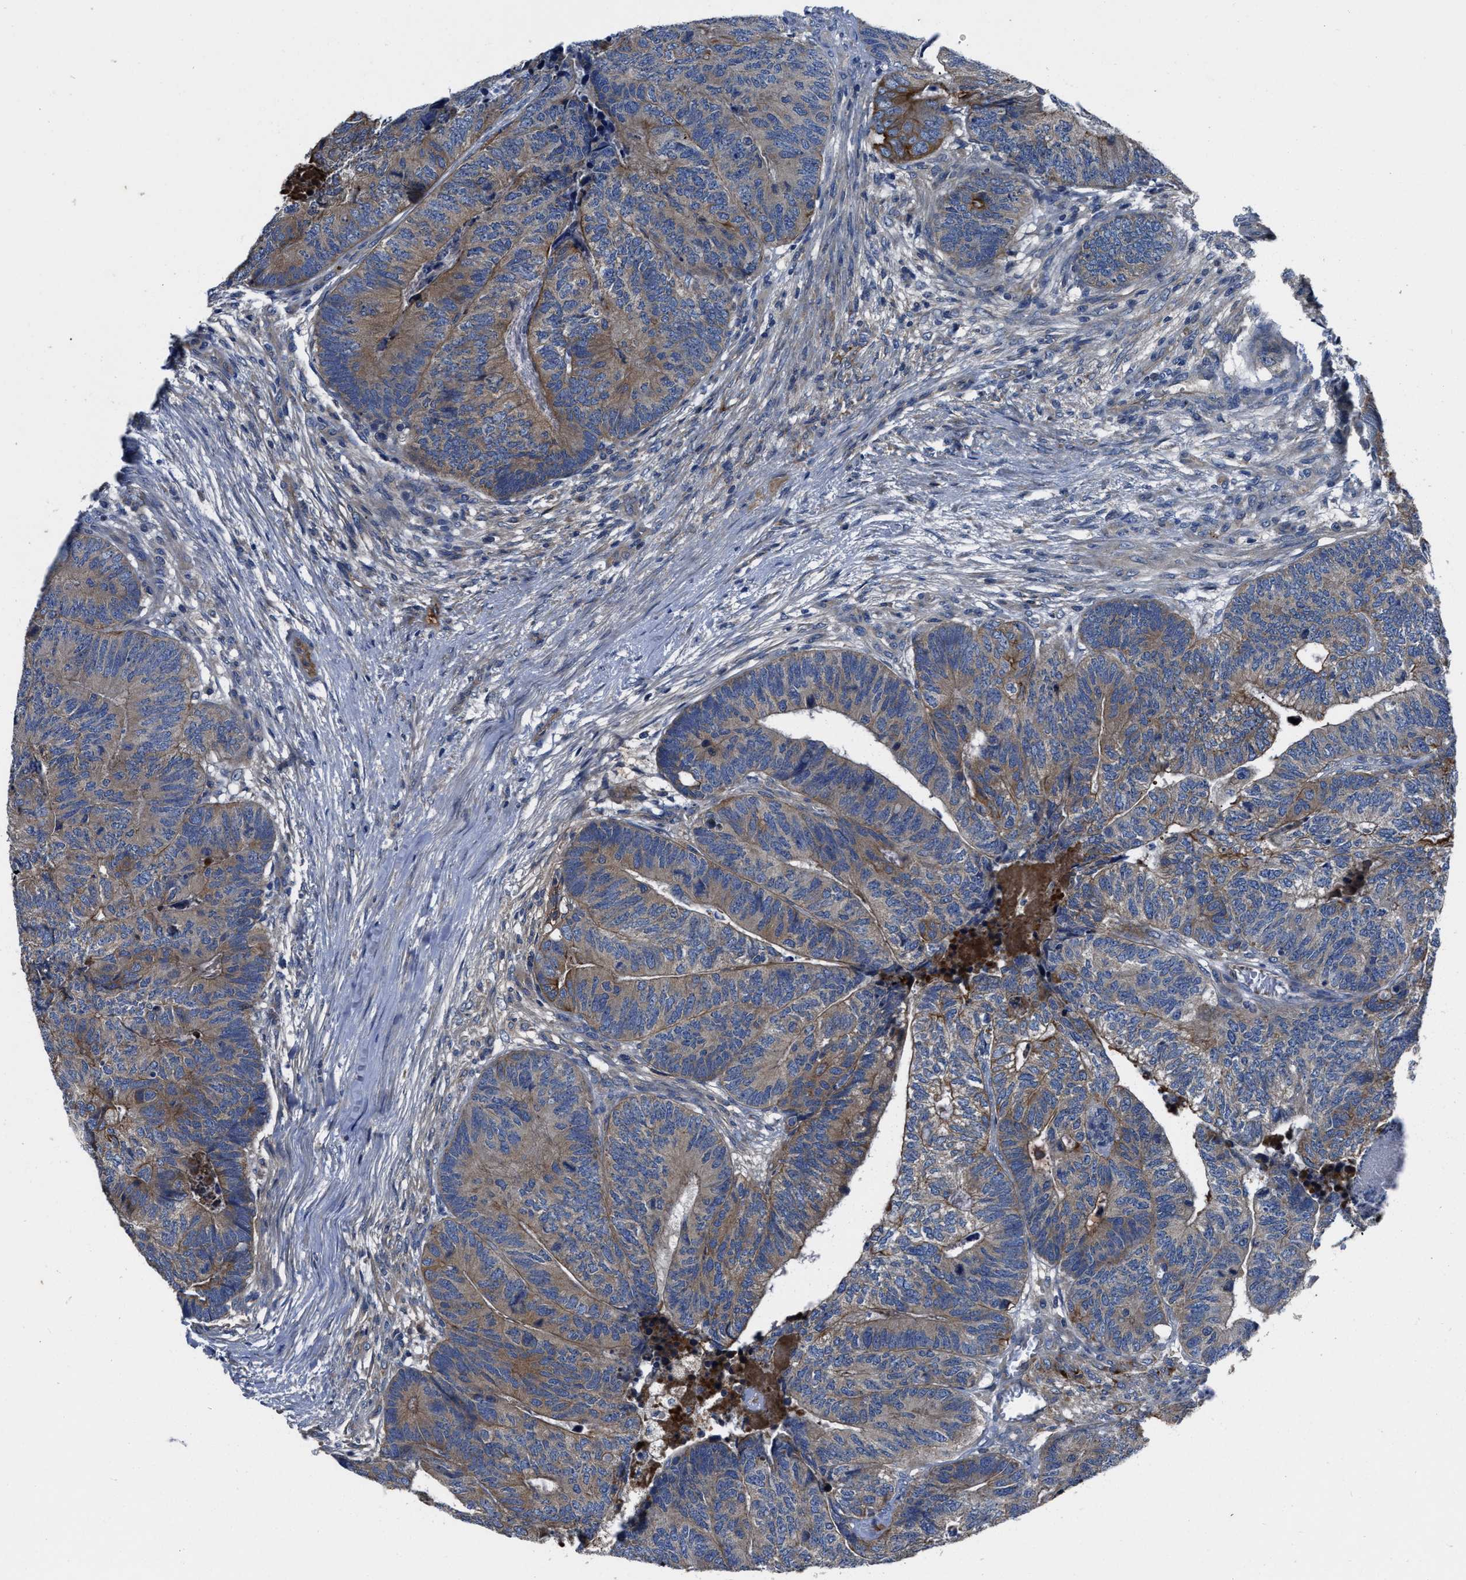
{"staining": {"intensity": "moderate", "quantity": "<25%", "location": "cytoplasmic/membranous"}, "tissue": "colorectal cancer", "cell_type": "Tumor cells", "image_type": "cancer", "snomed": [{"axis": "morphology", "description": "Adenocarcinoma, NOS"}, {"axis": "topography", "description": "Colon"}], "caption": "High-power microscopy captured an immunohistochemistry micrograph of colorectal cancer (adenocarcinoma), revealing moderate cytoplasmic/membranous staining in approximately <25% of tumor cells.", "gene": "ERC1", "patient": {"sex": "female", "age": 67}}